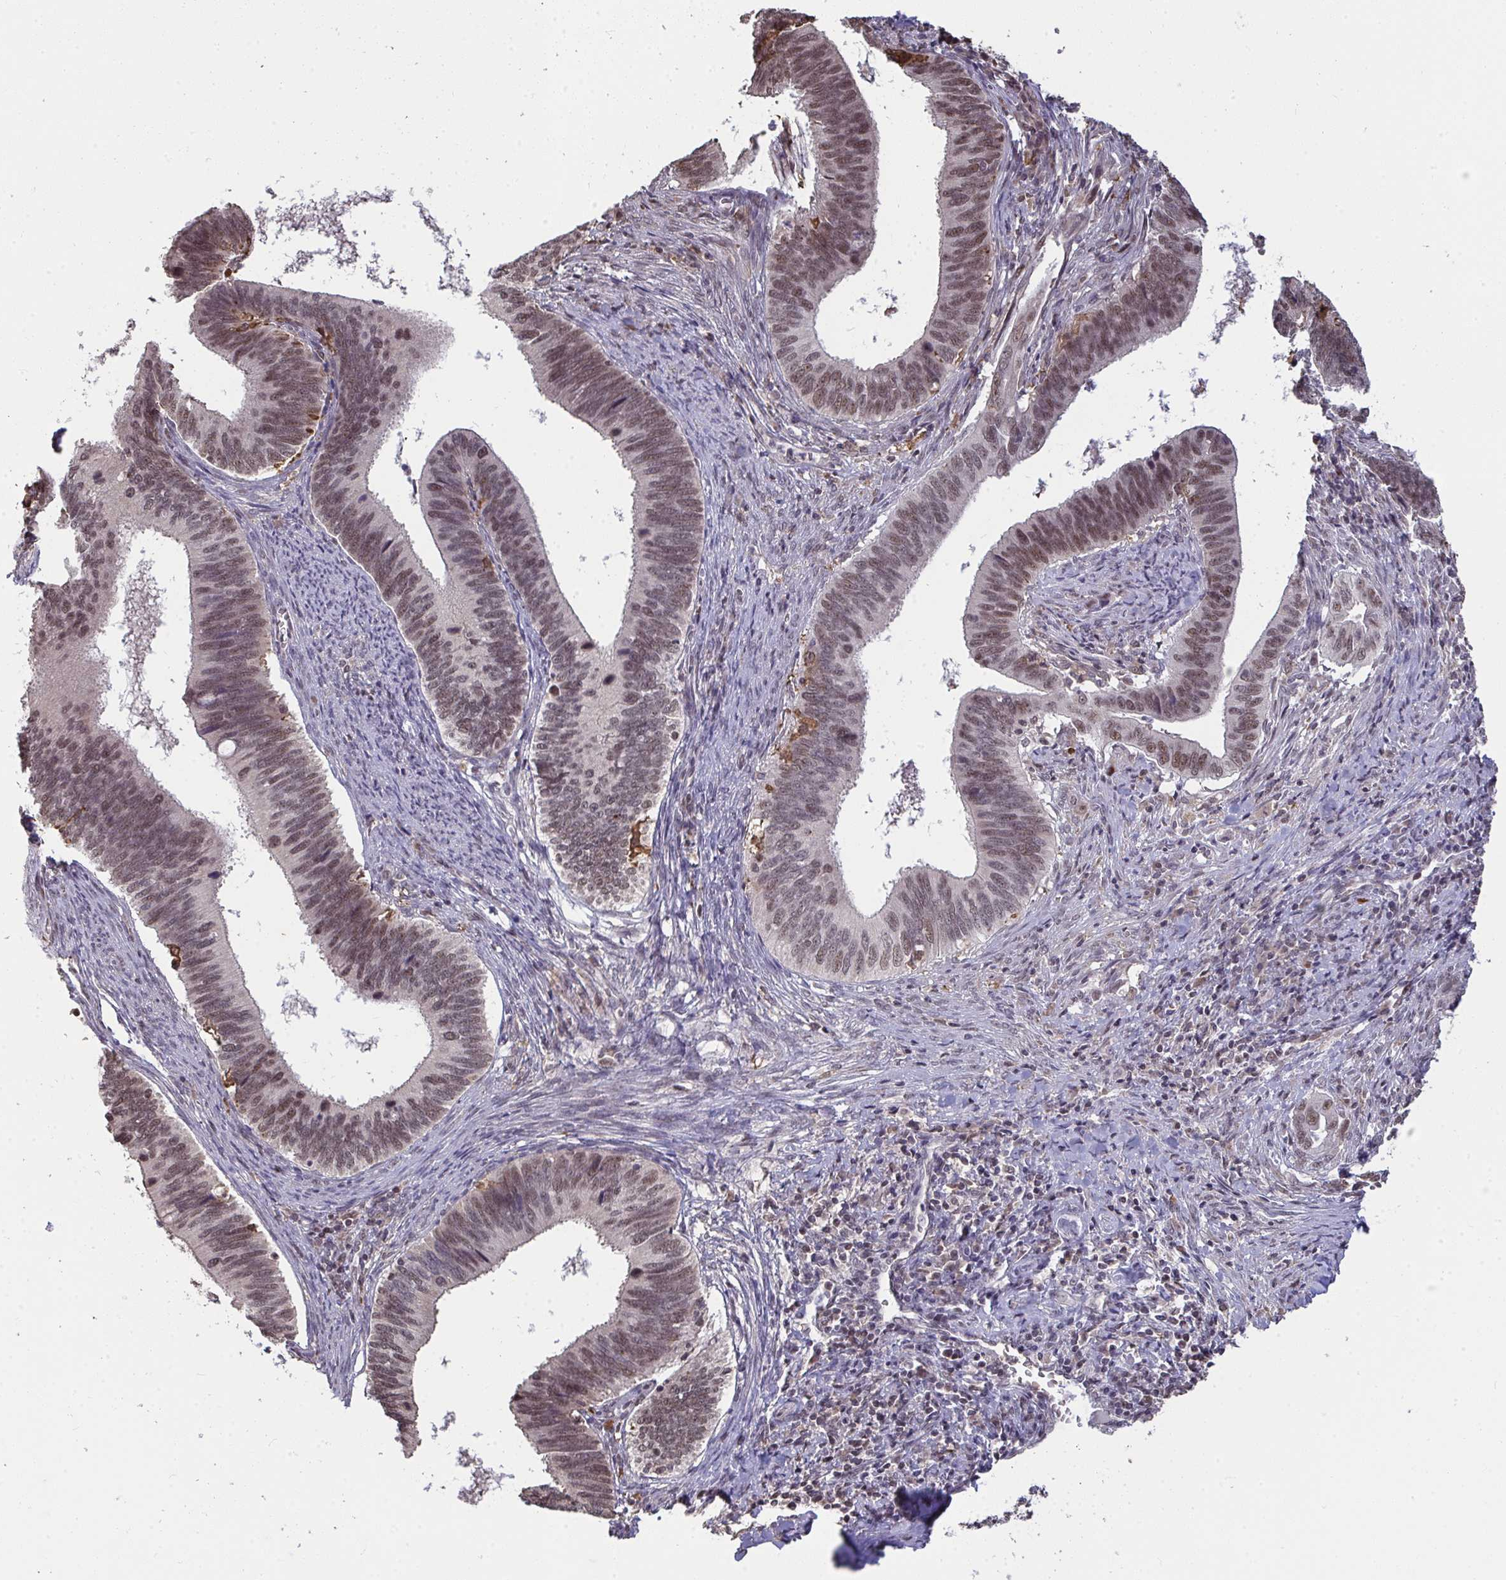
{"staining": {"intensity": "moderate", "quantity": ">75%", "location": "nuclear"}, "tissue": "cervical cancer", "cell_type": "Tumor cells", "image_type": "cancer", "snomed": [{"axis": "morphology", "description": "Adenocarcinoma, NOS"}, {"axis": "topography", "description": "Cervix"}], "caption": "Cervical cancer (adenocarcinoma) stained with IHC reveals moderate nuclear positivity in about >75% of tumor cells. (DAB (3,3'-diaminobenzidine) IHC, brown staining for protein, blue staining for nuclei).", "gene": "SAP30", "patient": {"sex": "female", "age": 42}}